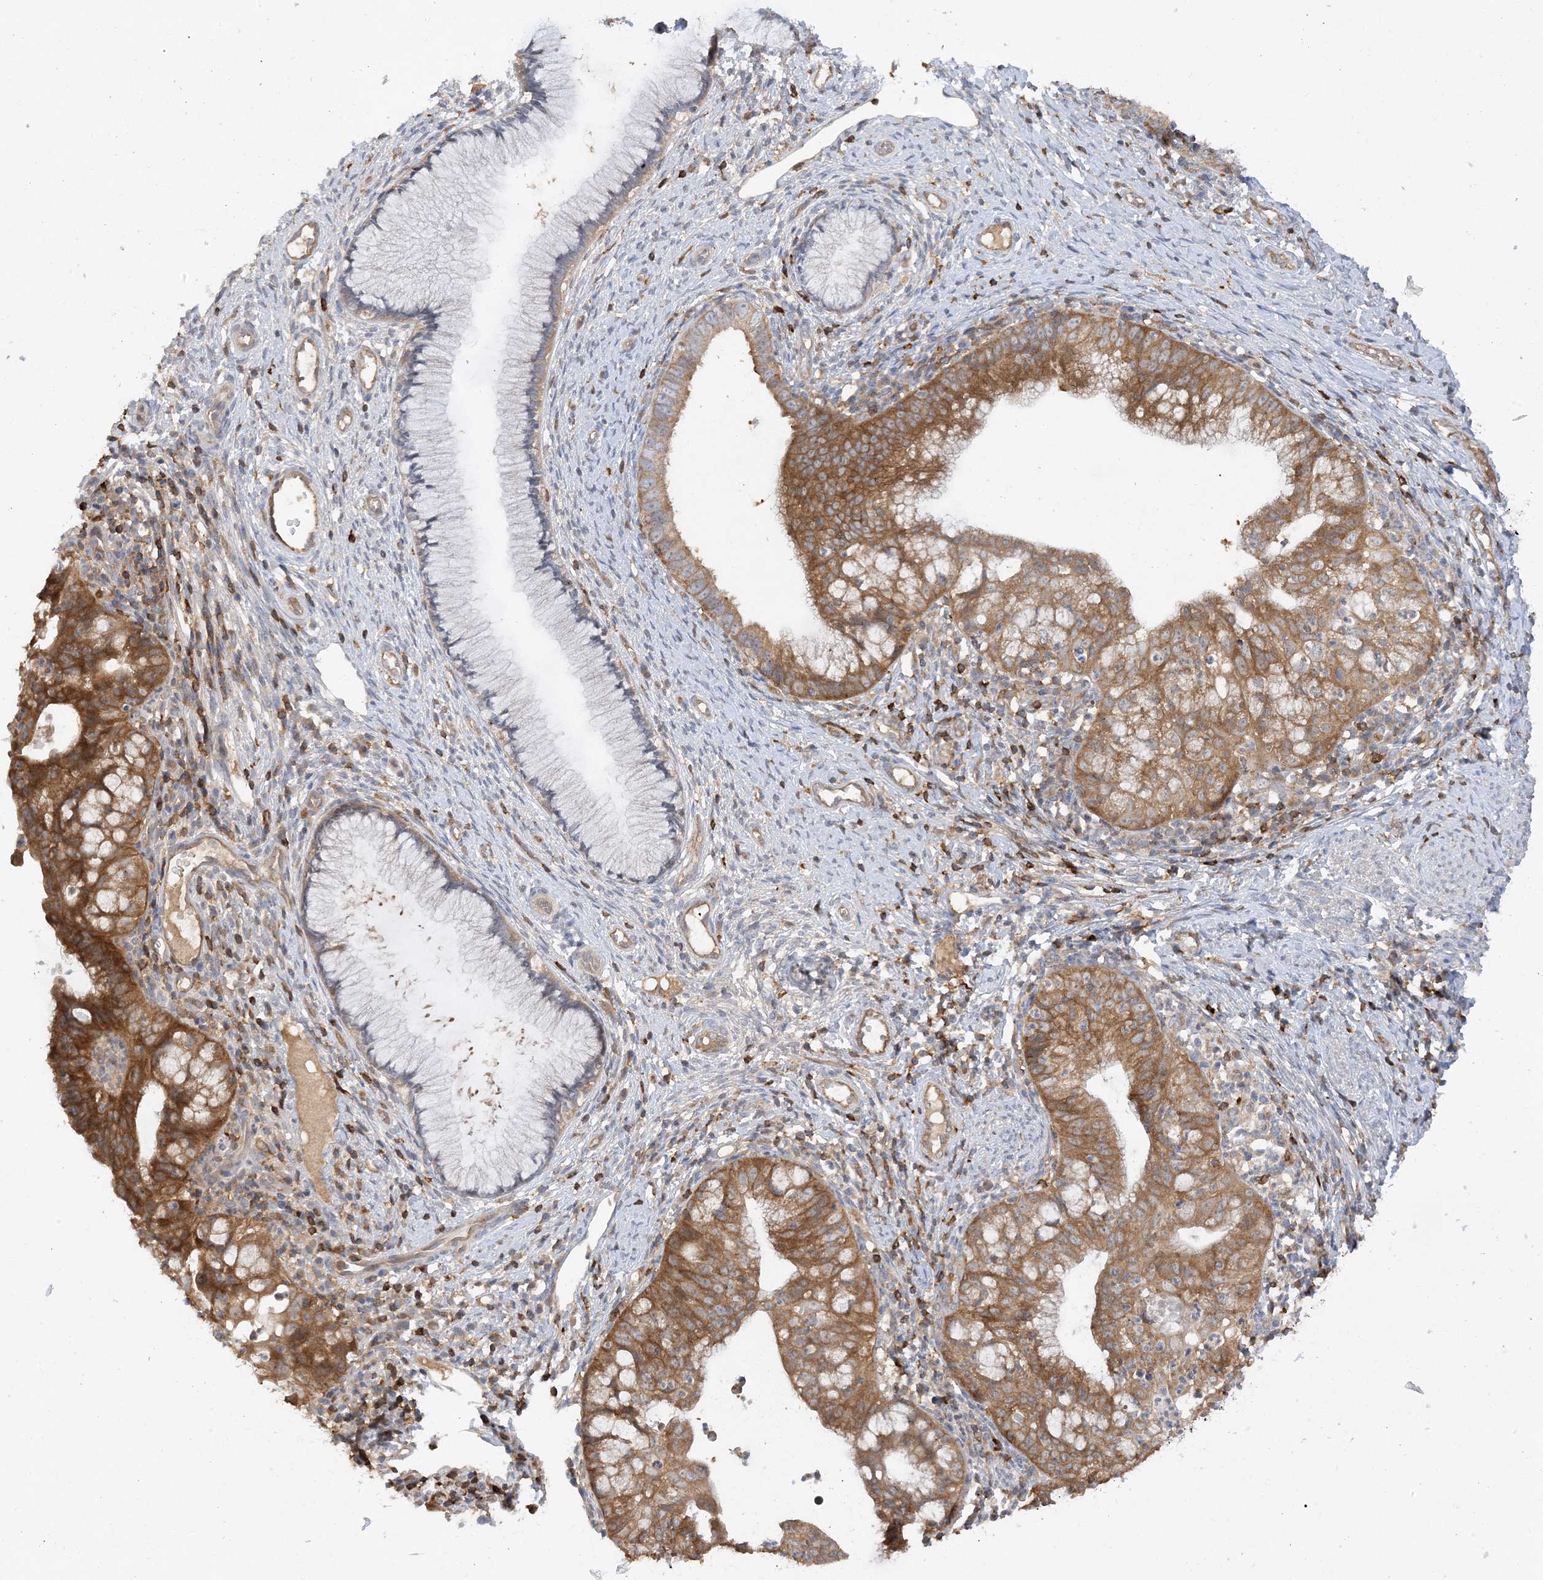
{"staining": {"intensity": "moderate", "quantity": ">75%", "location": "cytoplasmic/membranous"}, "tissue": "cervical cancer", "cell_type": "Tumor cells", "image_type": "cancer", "snomed": [{"axis": "morphology", "description": "Adenocarcinoma, NOS"}, {"axis": "topography", "description": "Cervix"}], "caption": "About >75% of tumor cells in cervical cancer (adenocarcinoma) display moderate cytoplasmic/membranous protein positivity as visualized by brown immunohistochemical staining.", "gene": "PHACTR2", "patient": {"sex": "female", "age": 36}}